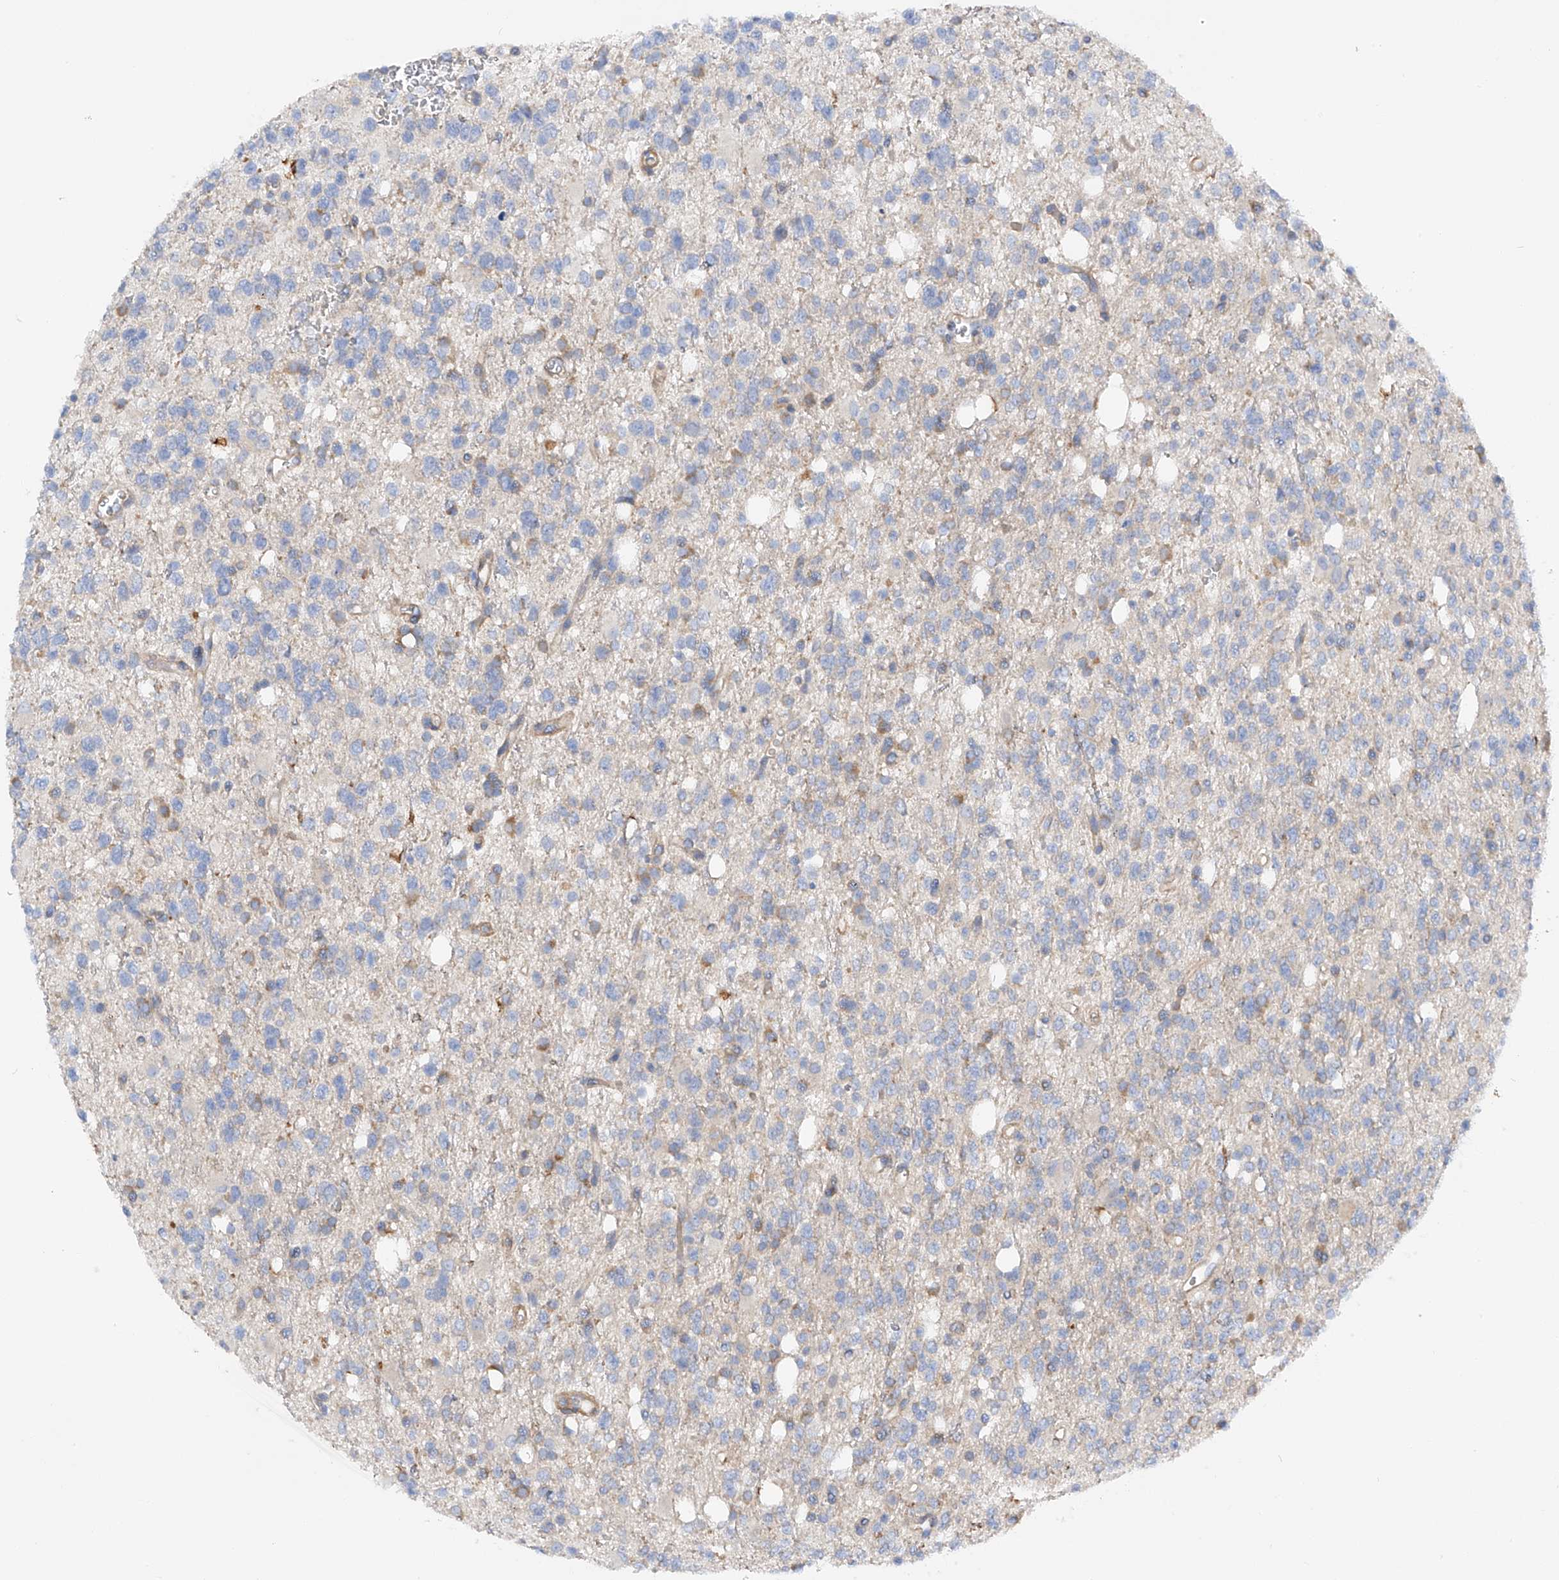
{"staining": {"intensity": "negative", "quantity": "none", "location": "none"}, "tissue": "glioma", "cell_type": "Tumor cells", "image_type": "cancer", "snomed": [{"axis": "morphology", "description": "Glioma, malignant, High grade"}, {"axis": "topography", "description": "Brain"}], "caption": "Image shows no protein expression in tumor cells of malignant high-grade glioma tissue.", "gene": "LCA5", "patient": {"sex": "female", "age": 62}}